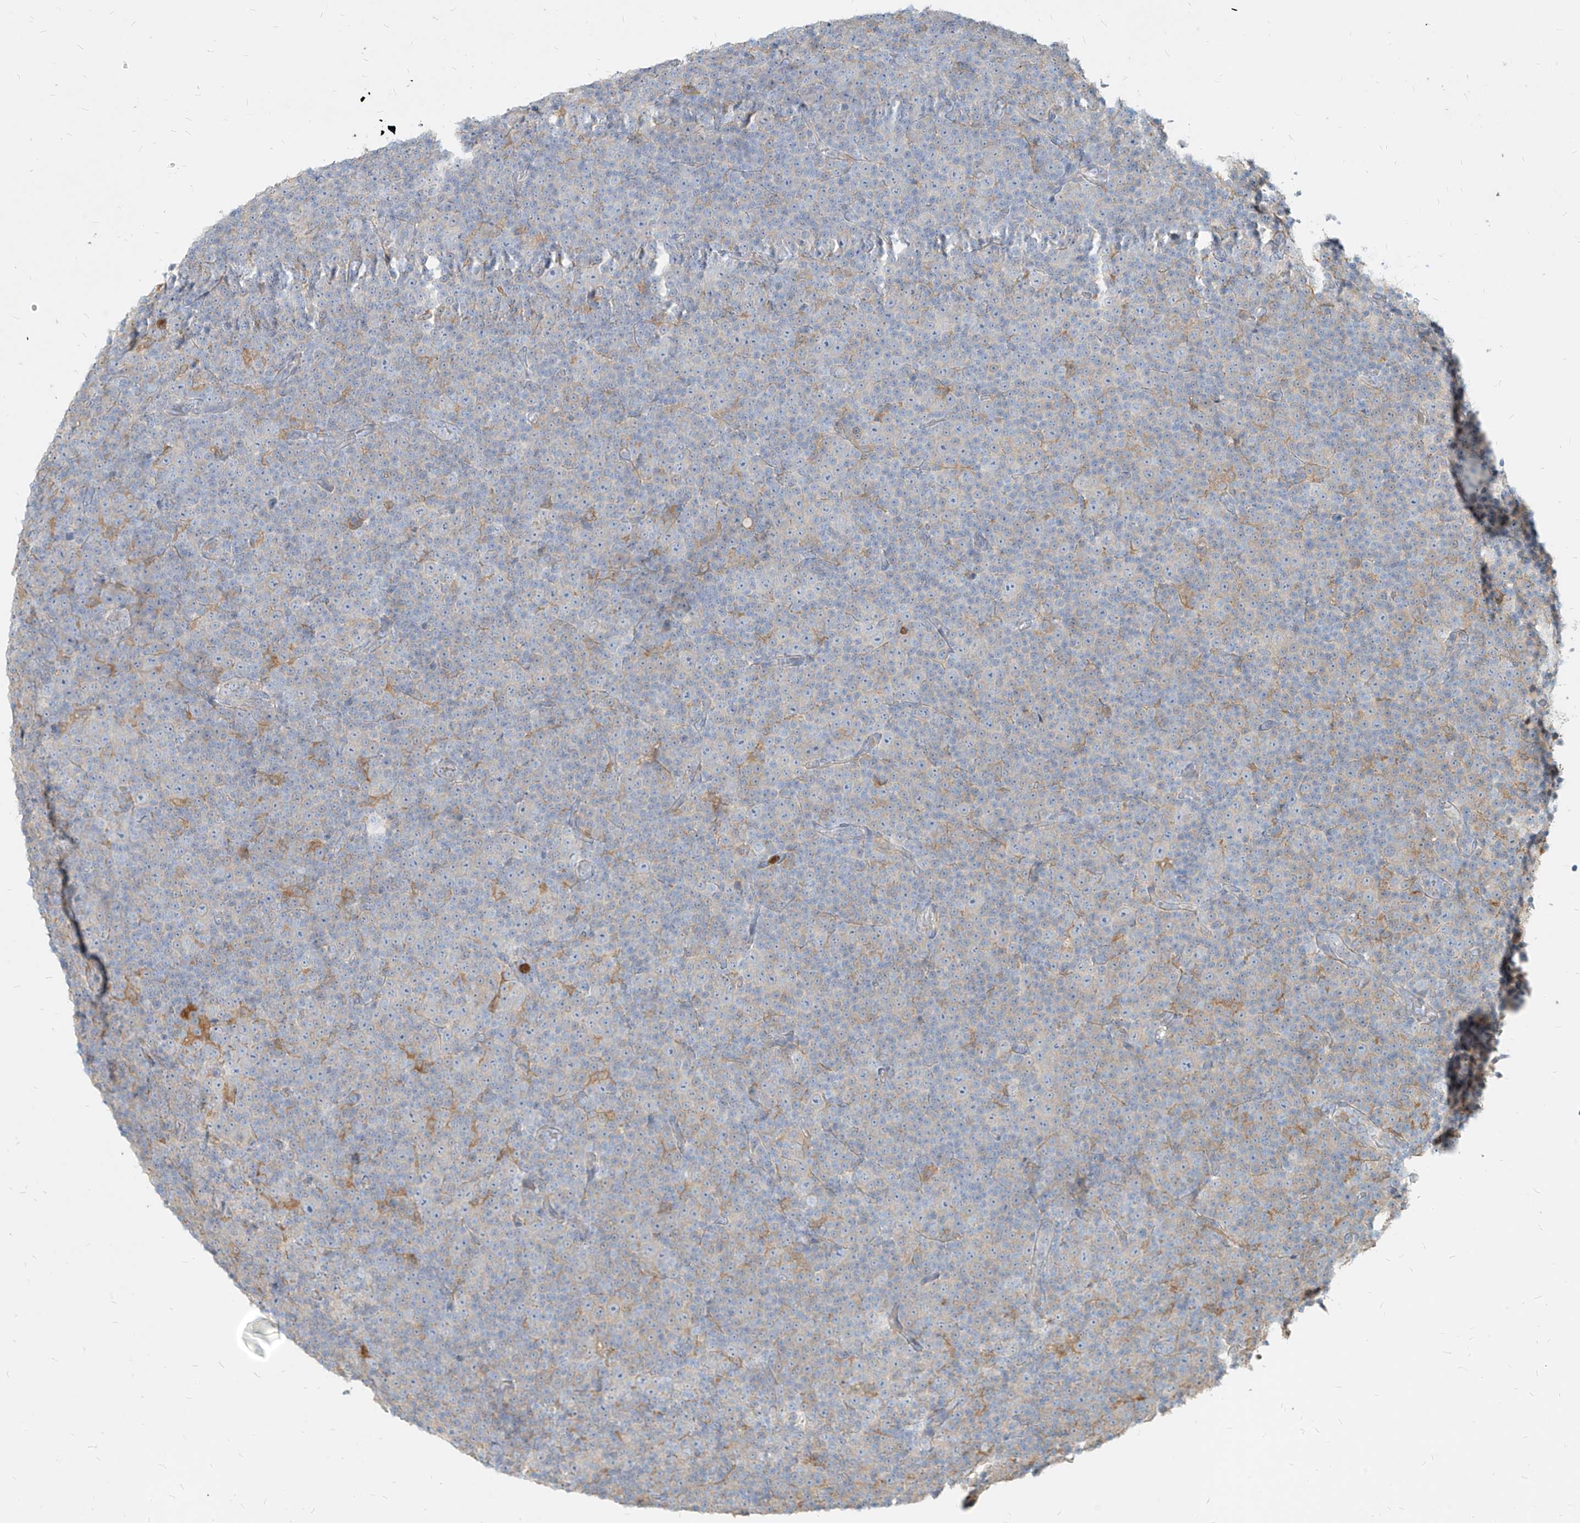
{"staining": {"intensity": "negative", "quantity": "none", "location": "none"}, "tissue": "lymphoma", "cell_type": "Tumor cells", "image_type": "cancer", "snomed": [{"axis": "morphology", "description": "Malignant lymphoma, non-Hodgkin's type, Low grade"}, {"axis": "topography", "description": "Lymph node"}], "caption": "An image of malignant lymphoma, non-Hodgkin's type (low-grade) stained for a protein shows no brown staining in tumor cells.", "gene": "PGD", "patient": {"sex": "female", "age": 67}}